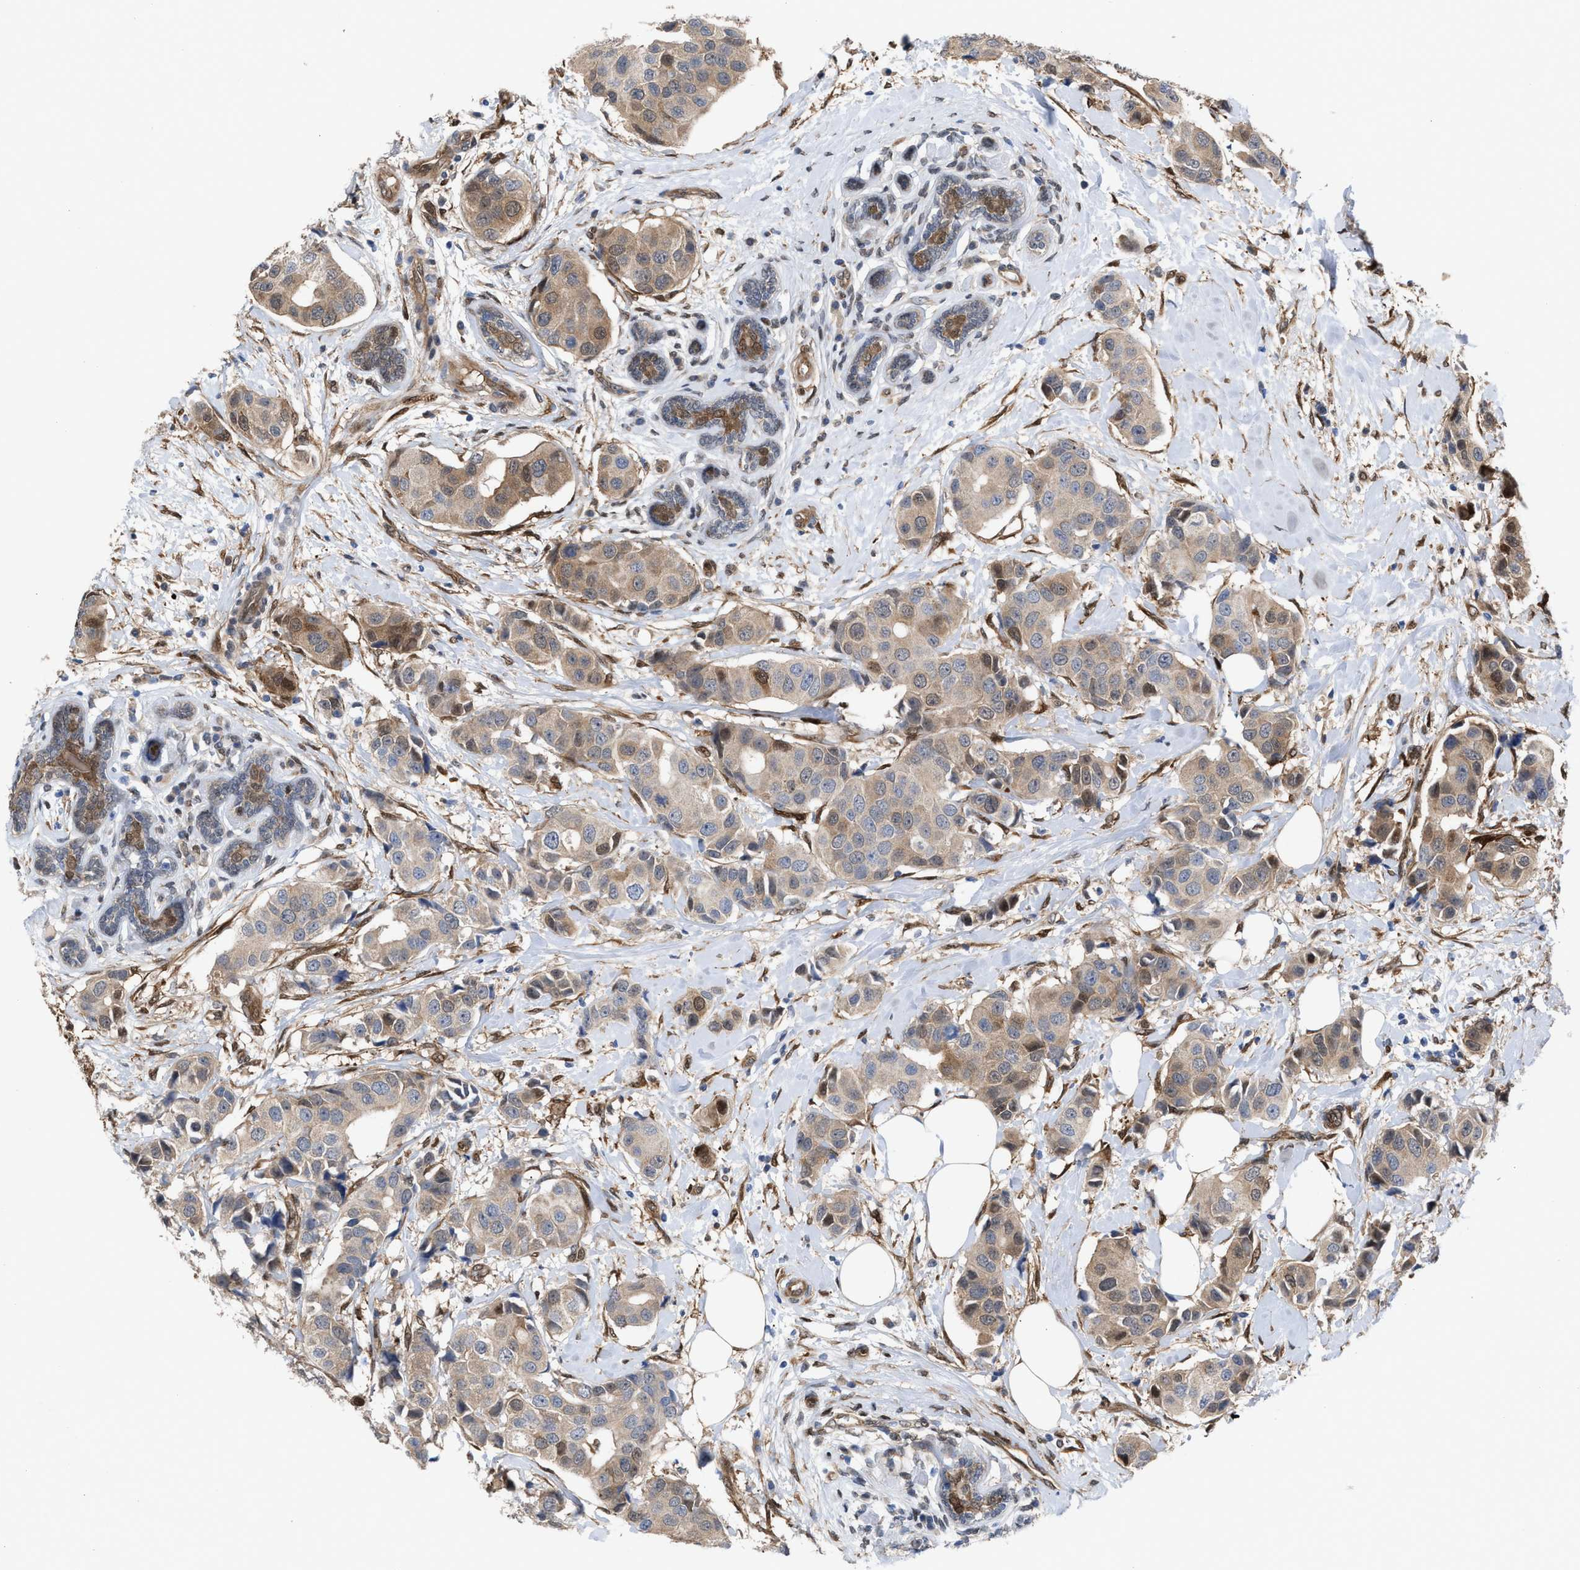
{"staining": {"intensity": "weak", "quantity": "25%-75%", "location": "cytoplasmic/membranous,nuclear"}, "tissue": "breast cancer", "cell_type": "Tumor cells", "image_type": "cancer", "snomed": [{"axis": "morphology", "description": "Normal tissue, NOS"}, {"axis": "morphology", "description": "Duct carcinoma"}, {"axis": "topography", "description": "Breast"}], "caption": "This photomicrograph reveals IHC staining of invasive ductal carcinoma (breast), with low weak cytoplasmic/membranous and nuclear staining in approximately 25%-75% of tumor cells.", "gene": "TP53I3", "patient": {"sex": "female", "age": 39}}